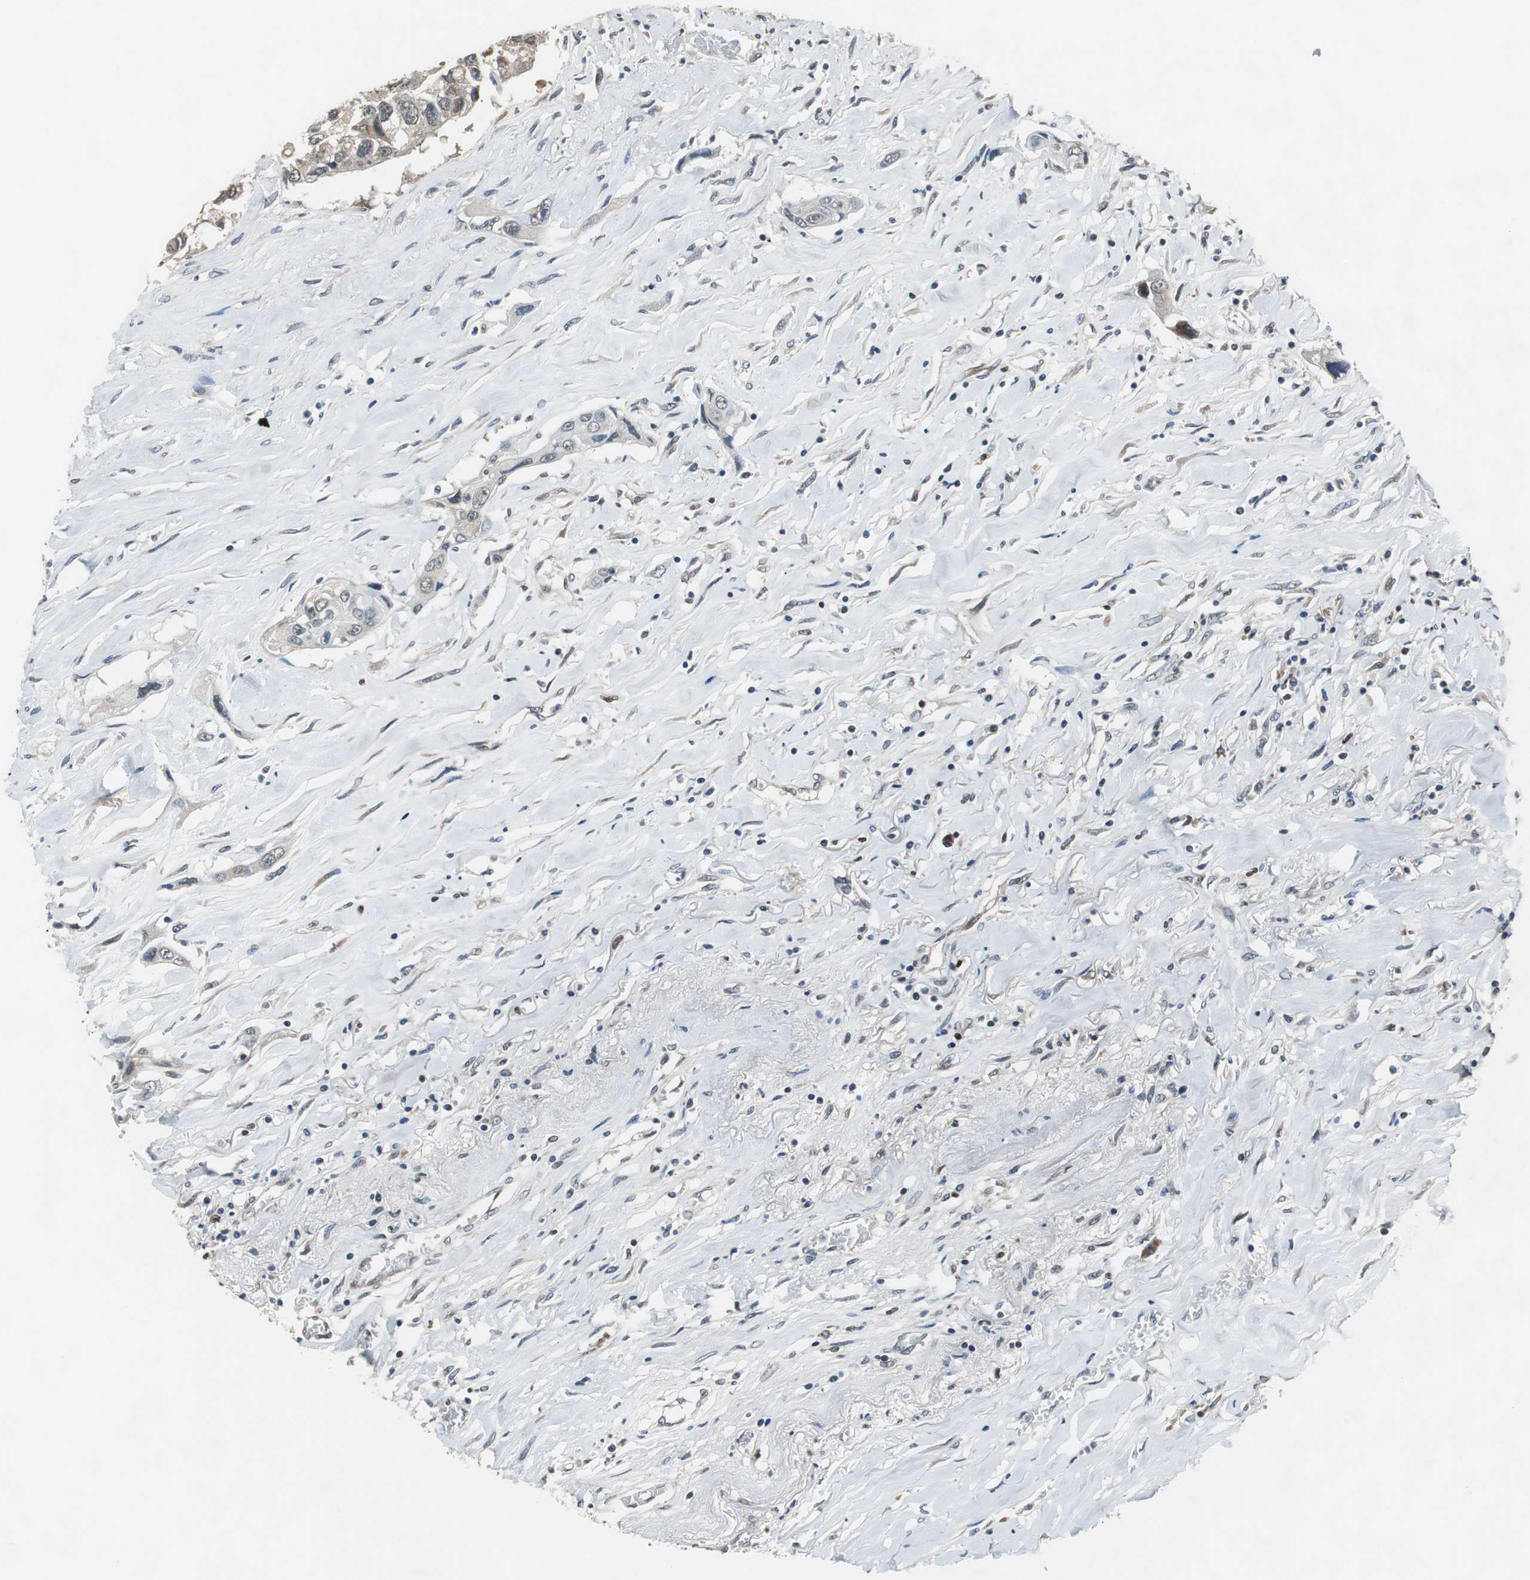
{"staining": {"intensity": "negative", "quantity": "none", "location": "none"}, "tissue": "lung cancer", "cell_type": "Tumor cells", "image_type": "cancer", "snomed": [{"axis": "morphology", "description": "Squamous cell carcinoma, NOS"}, {"axis": "topography", "description": "Lung"}], "caption": "A photomicrograph of lung squamous cell carcinoma stained for a protein exhibits no brown staining in tumor cells.", "gene": "MAFB", "patient": {"sex": "male", "age": 71}}